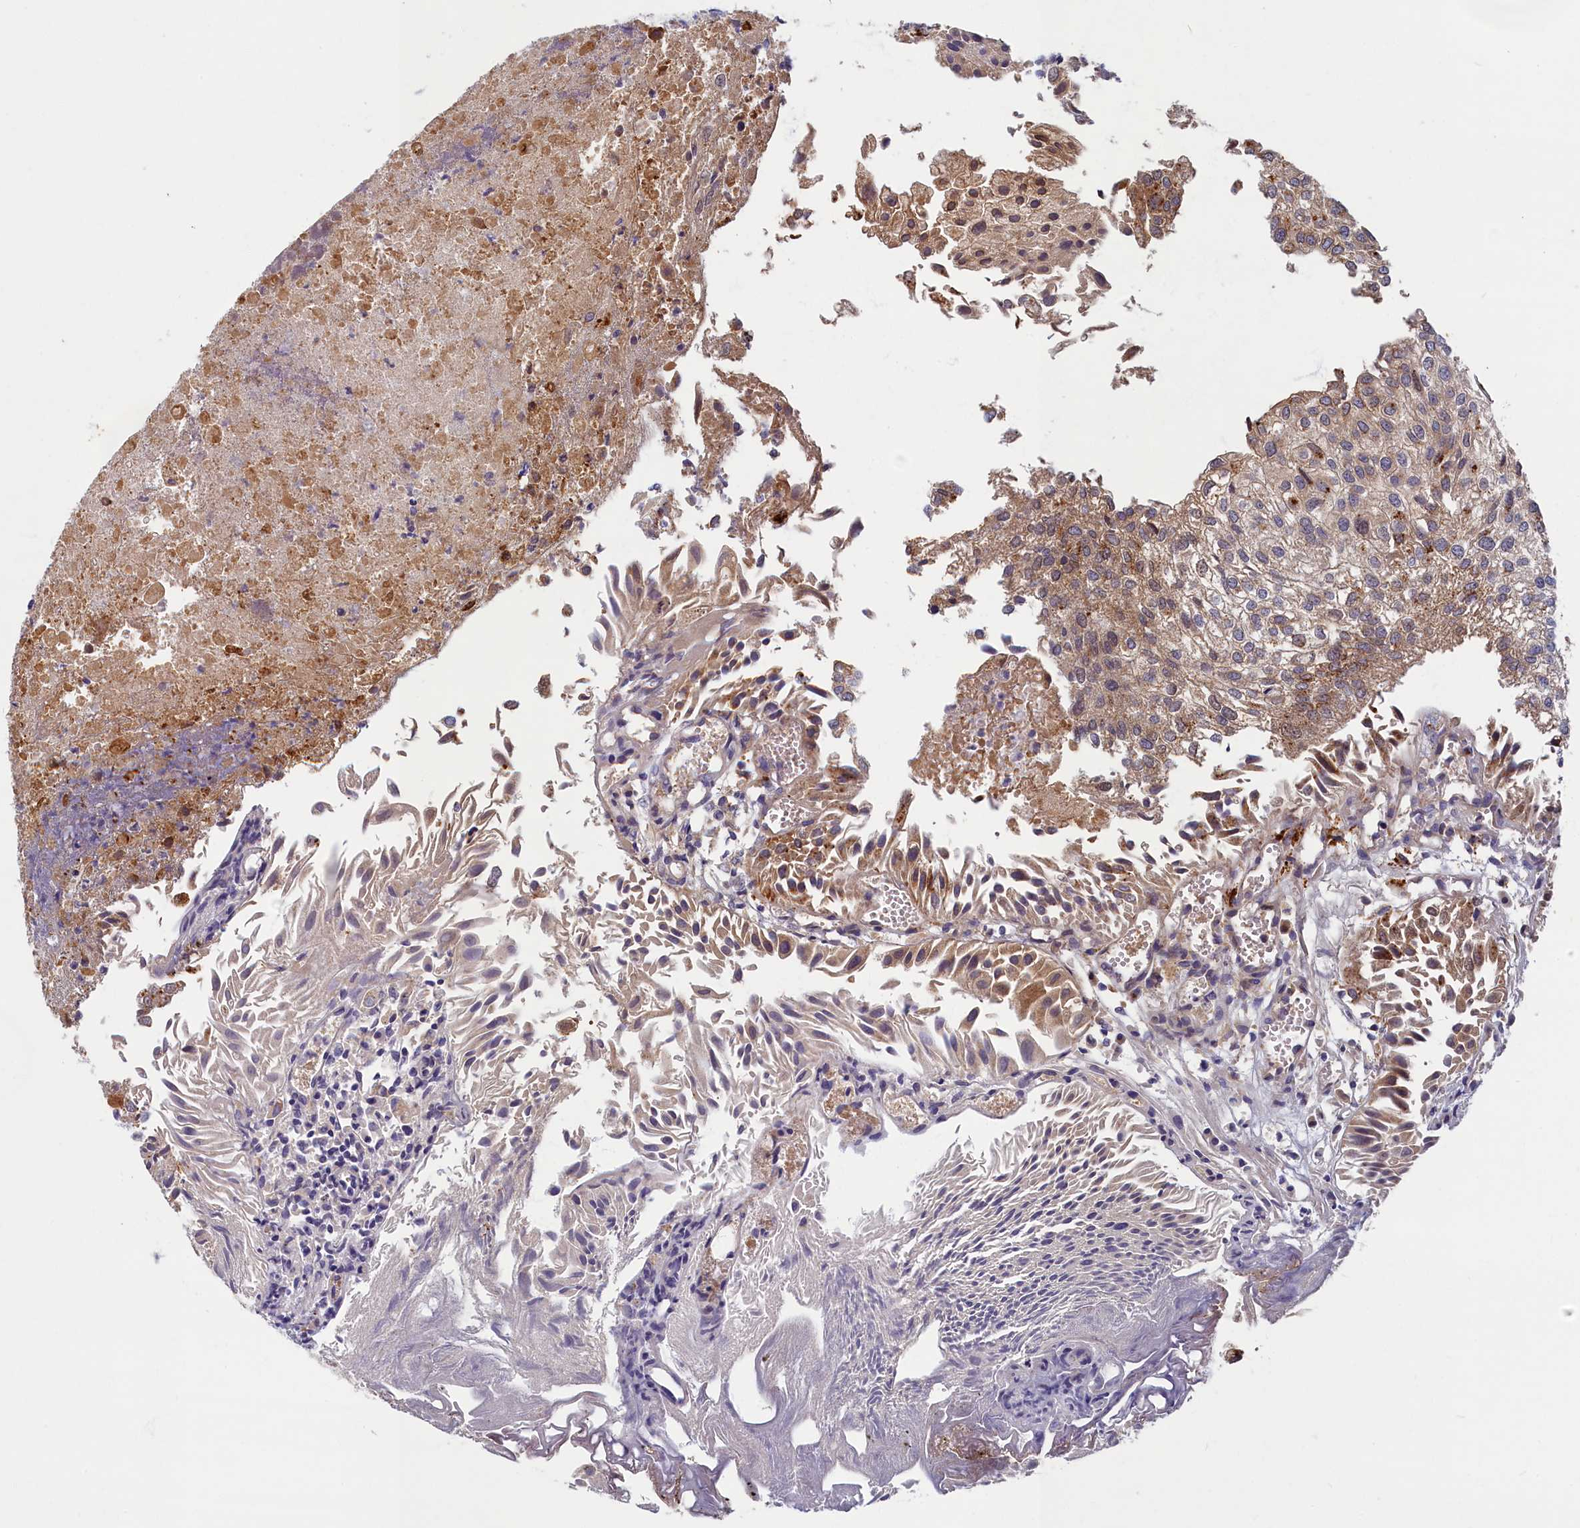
{"staining": {"intensity": "moderate", "quantity": "25%-75%", "location": "cytoplasmic/membranous"}, "tissue": "urothelial cancer", "cell_type": "Tumor cells", "image_type": "cancer", "snomed": [{"axis": "morphology", "description": "Urothelial carcinoma, Low grade"}, {"axis": "topography", "description": "Urinary bladder"}], "caption": "Tumor cells demonstrate medium levels of moderate cytoplasmic/membranous positivity in approximately 25%-75% of cells in human low-grade urothelial carcinoma.", "gene": "FCSK", "patient": {"sex": "female", "age": 89}}